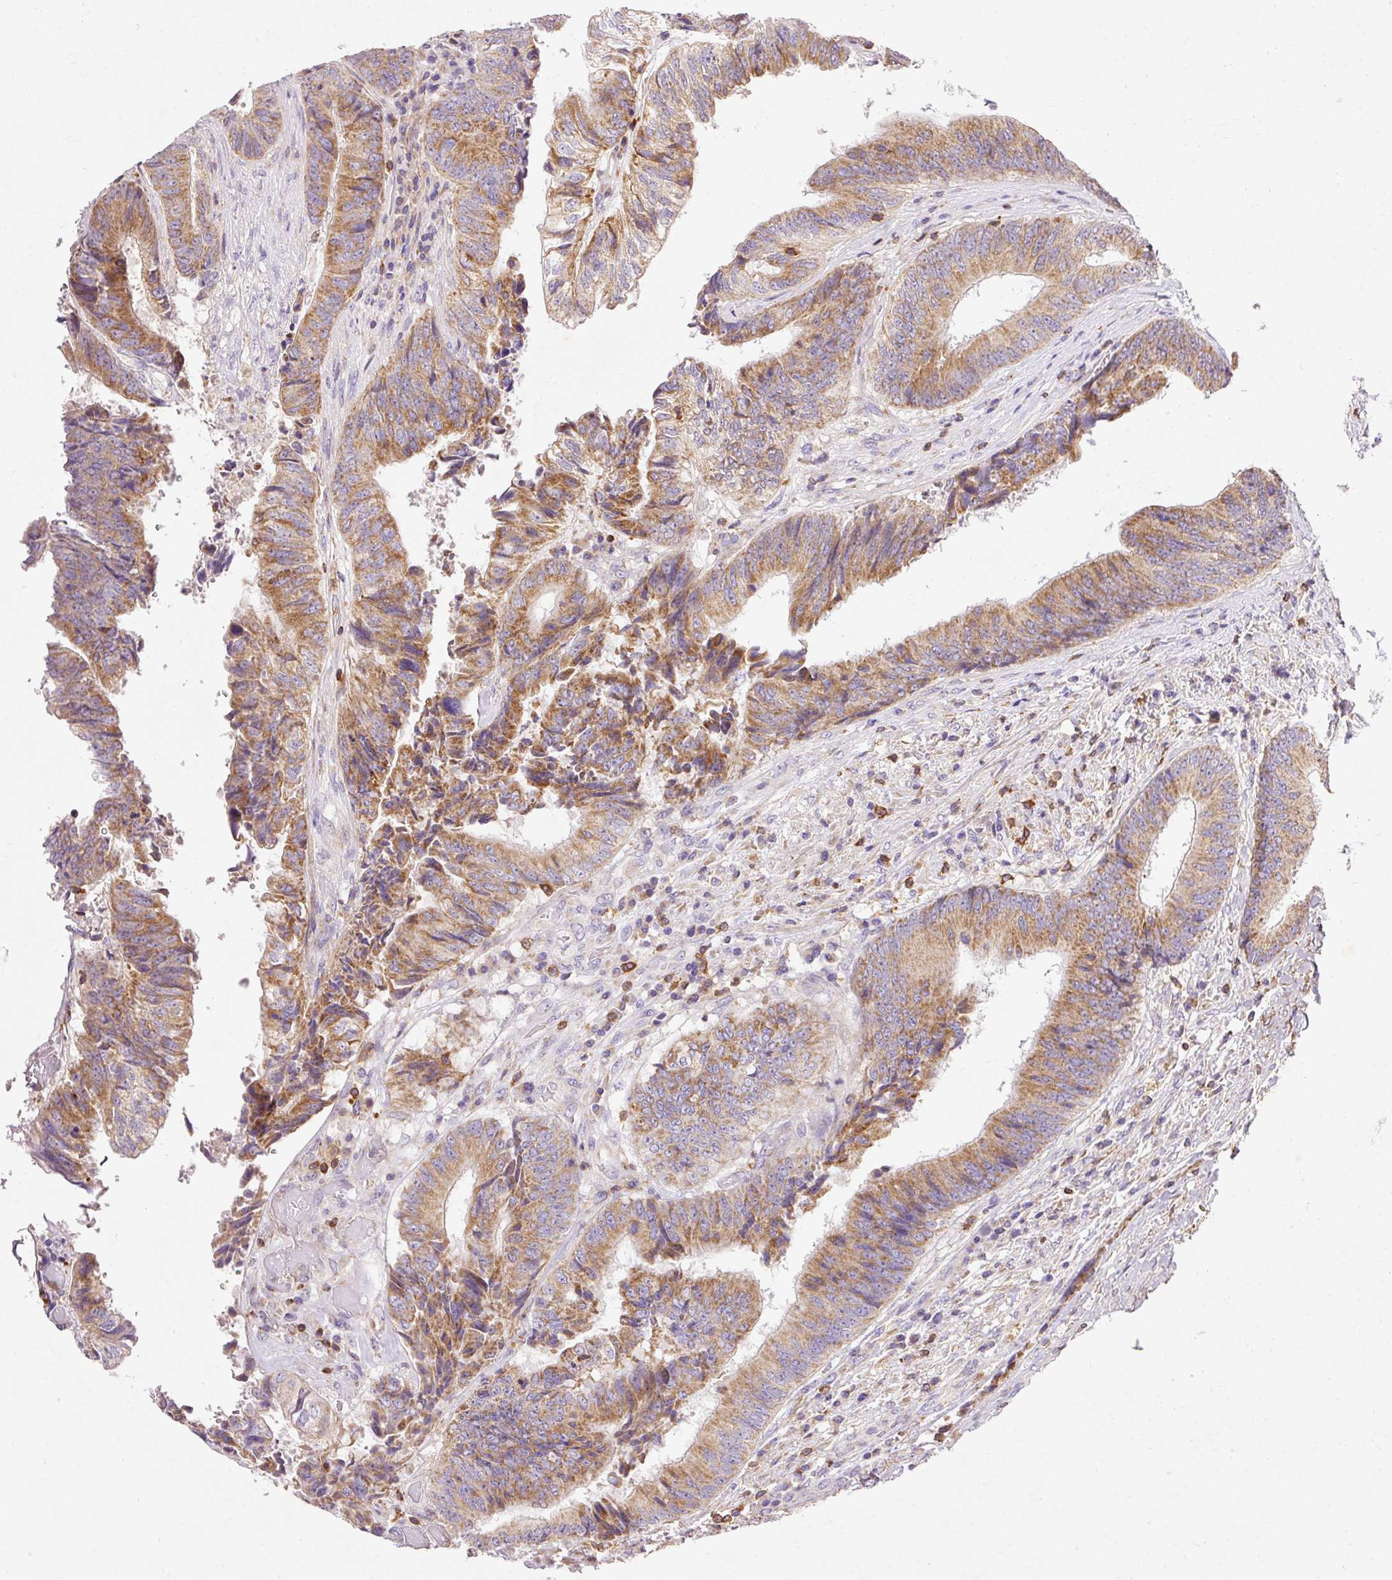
{"staining": {"intensity": "moderate", "quantity": ">75%", "location": "cytoplasmic/membranous"}, "tissue": "colorectal cancer", "cell_type": "Tumor cells", "image_type": "cancer", "snomed": [{"axis": "morphology", "description": "Adenocarcinoma, NOS"}, {"axis": "topography", "description": "Rectum"}], "caption": "Immunohistochemical staining of human adenocarcinoma (colorectal) shows medium levels of moderate cytoplasmic/membranous expression in about >75% of tumor cells.", "gene": "IMMT", "patient": {"sex": "male", "age": 72}}